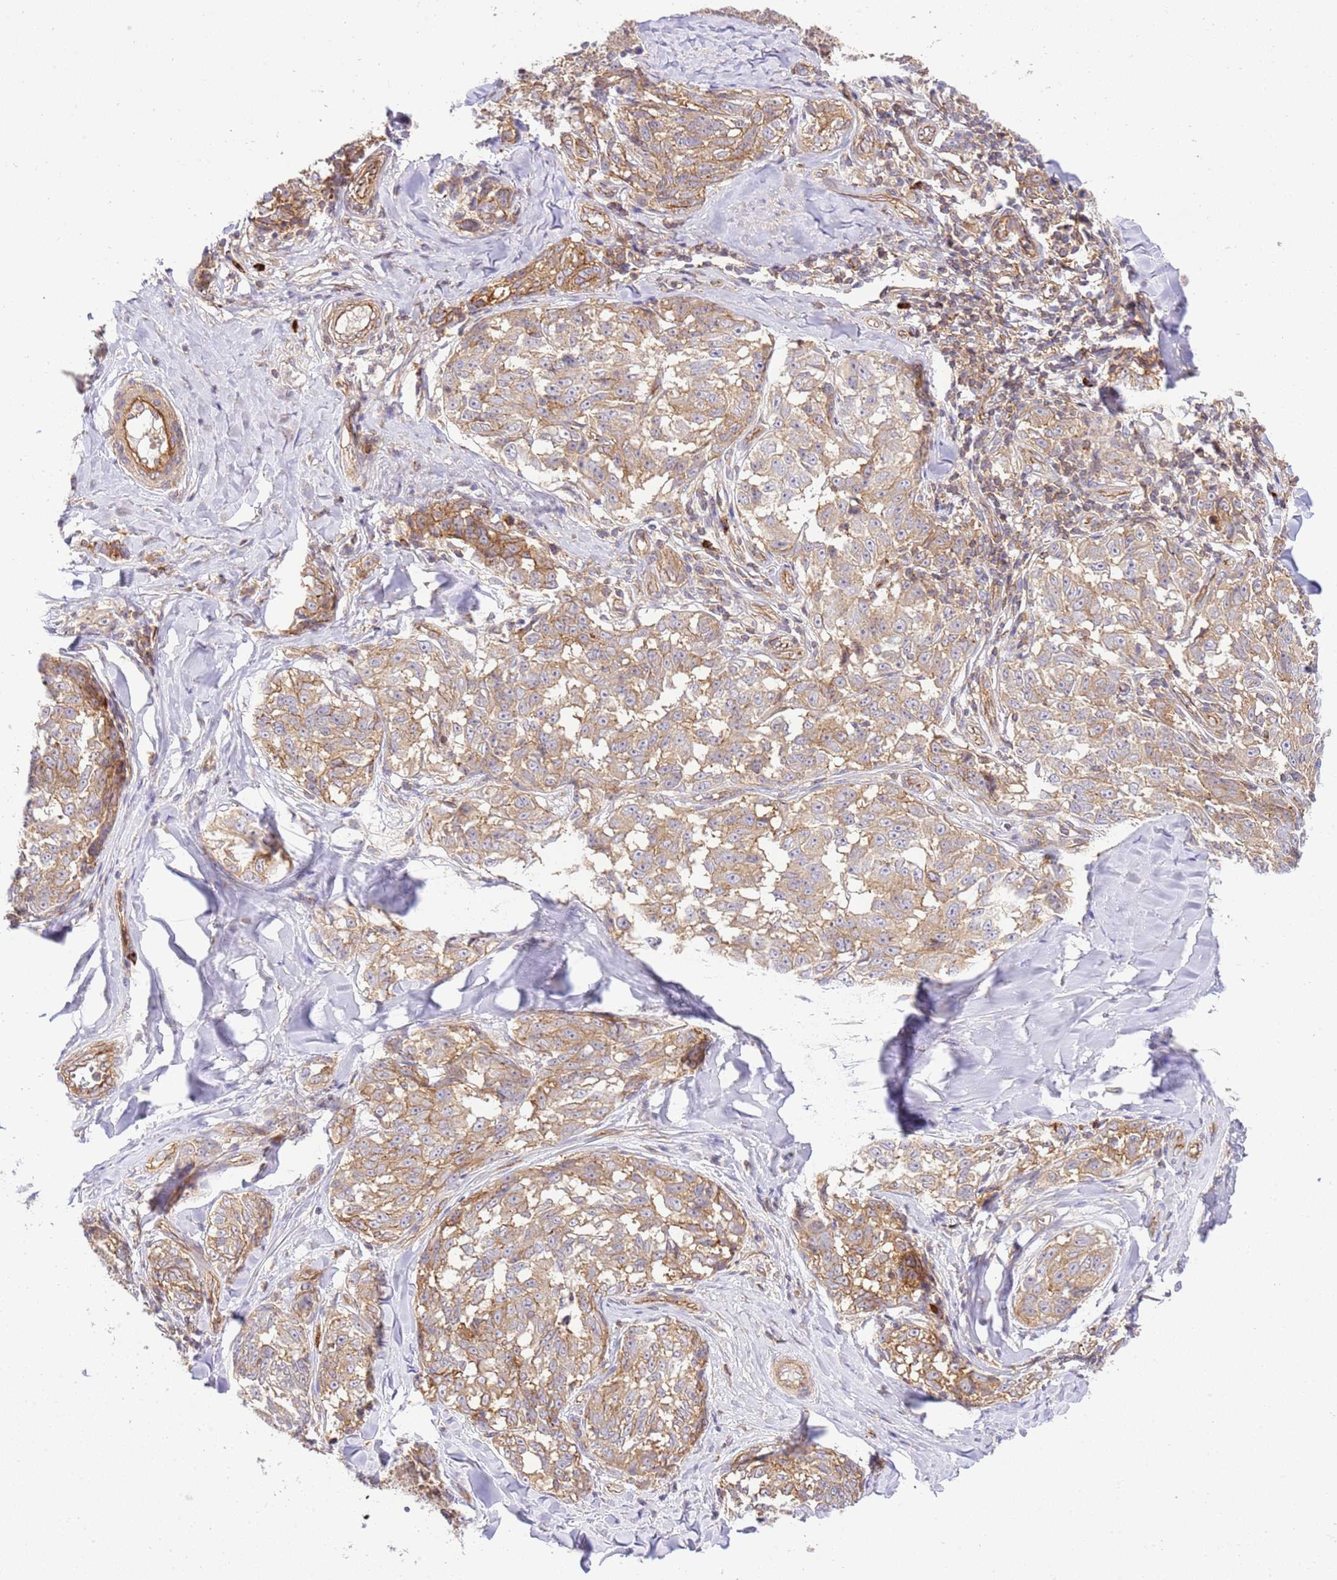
{"staining": {"intensity": "moderate", "quantity": ">75%", "location": "cytoplasmic/membranous"}, "tissue": "melanoma", "cell_type": "Tumor cells", "image_type": "cancer", "snomed": [{"axis": "morphology", "description": "Normal tissue, NOS"}, {"axis": "morphology", "description": "Malignant melanoma, NOS"}, {"axis": "topography", "description": "Skin"}], "caption": "Melanoma was stained to show a protein in brown. There is medium levels of moderate cytoplasmic/membranous staining in approximately >75% of tumor cells.", "gene": "EFCAB8", "patient": {"sex": "female", "age": 64}}